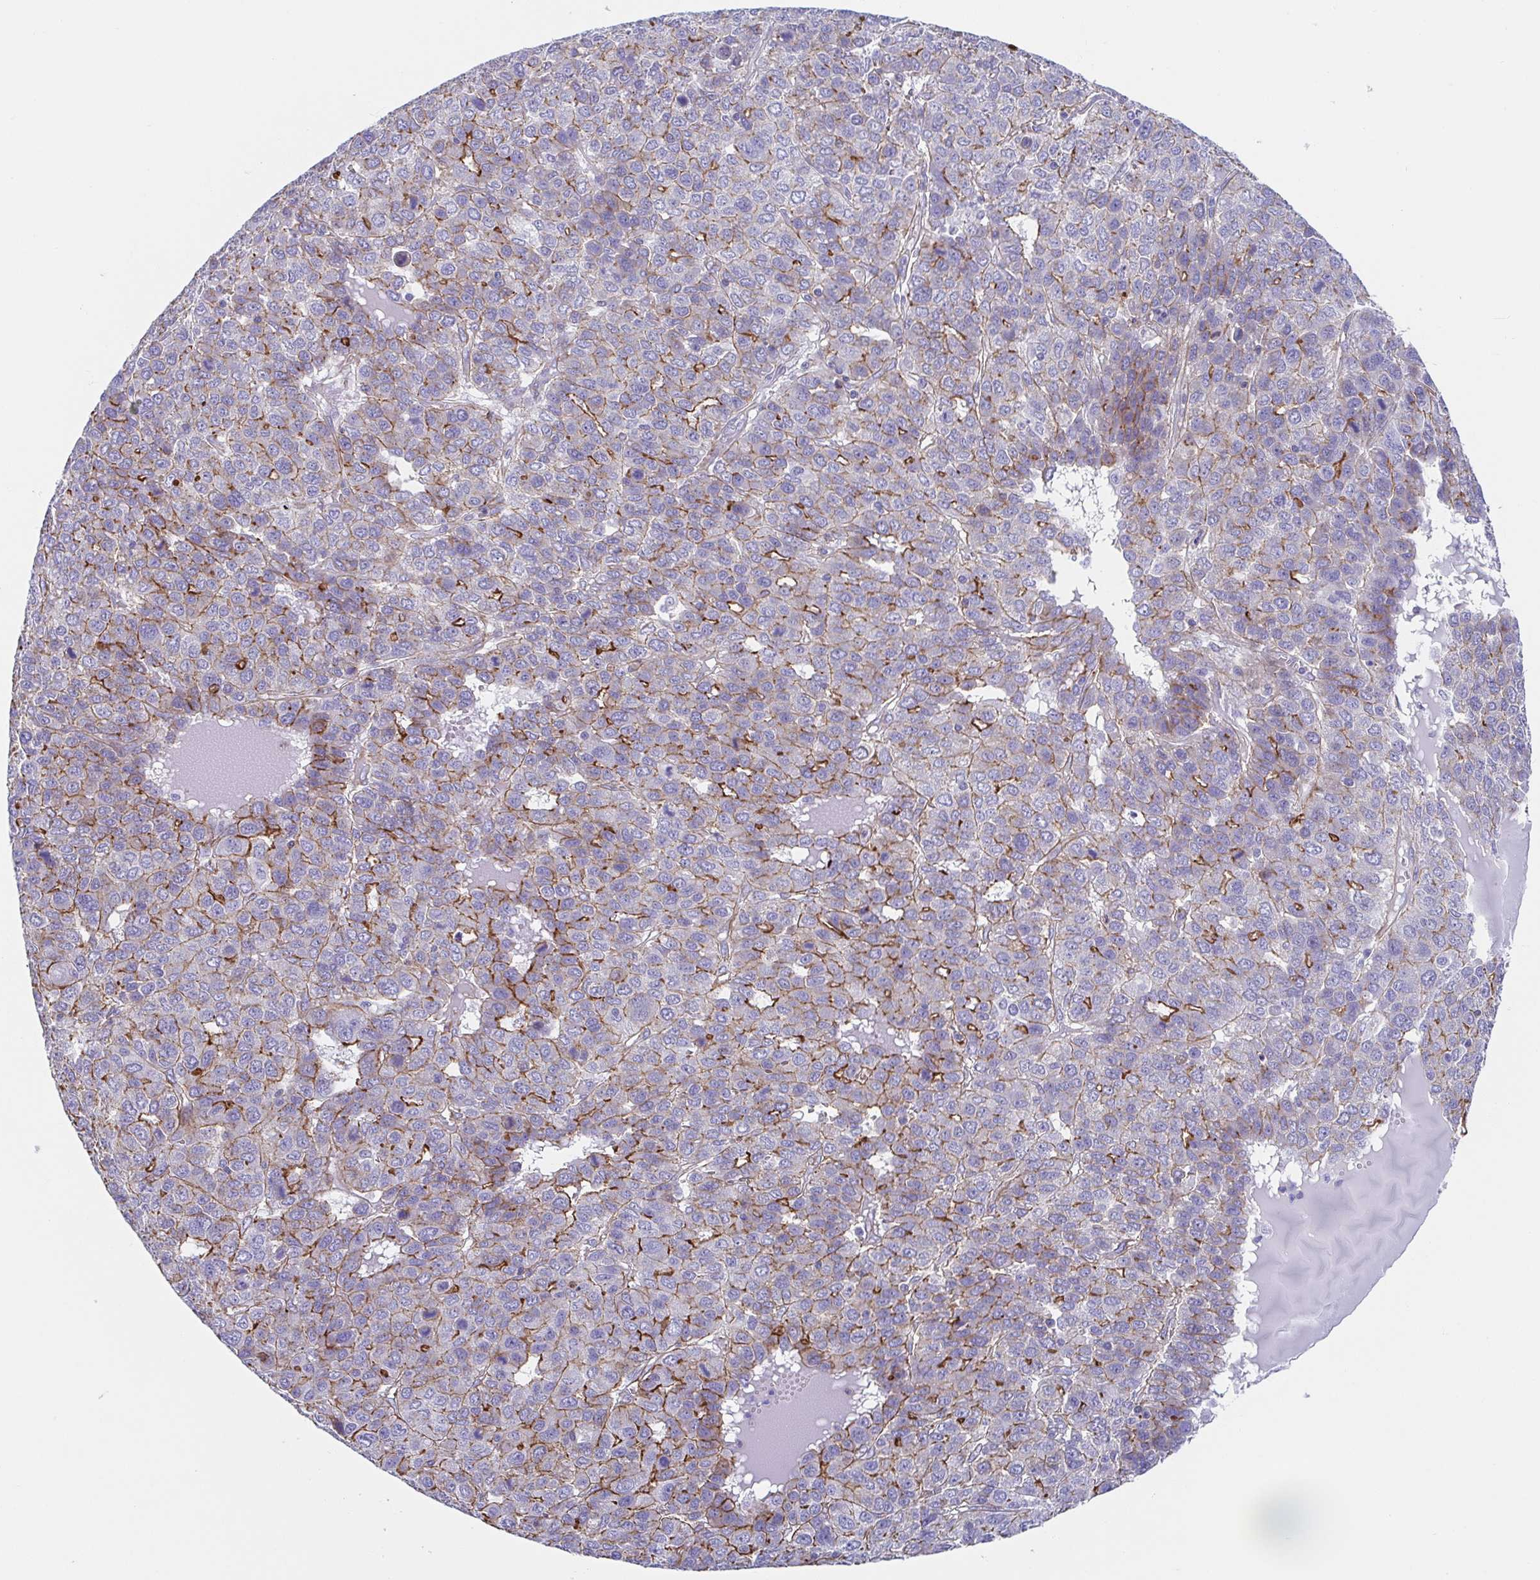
{"staining": {"intensity": "moderate", "quantity": "25%-75%", "location": "cytoplasmic/membranous"}, "tissue": "liver cancer", "cell_type": "Tumor cells", "image_type": "cancer", "snomed": [{"axis": "morphology", "description": "Carcinoma, Hepatocellular, NOS"}, {"axis": "topography", "description": "Liver"}], "caption": "Immunohistochemistry (IHC) (DAB (3,3'-diaminobenzidine)) staining of liver hepatocellular carcinoma displays moderate cytoplasmic/membranous protein expression in approximately 25%-75% of tumor cells. The staining is performed using DAB brown chromogen to label protein expression. The nuclei are counter-stained blue using hematoxylin.", "gene": "TRAM2", "patient": {"sex": "male", "age": 69}}